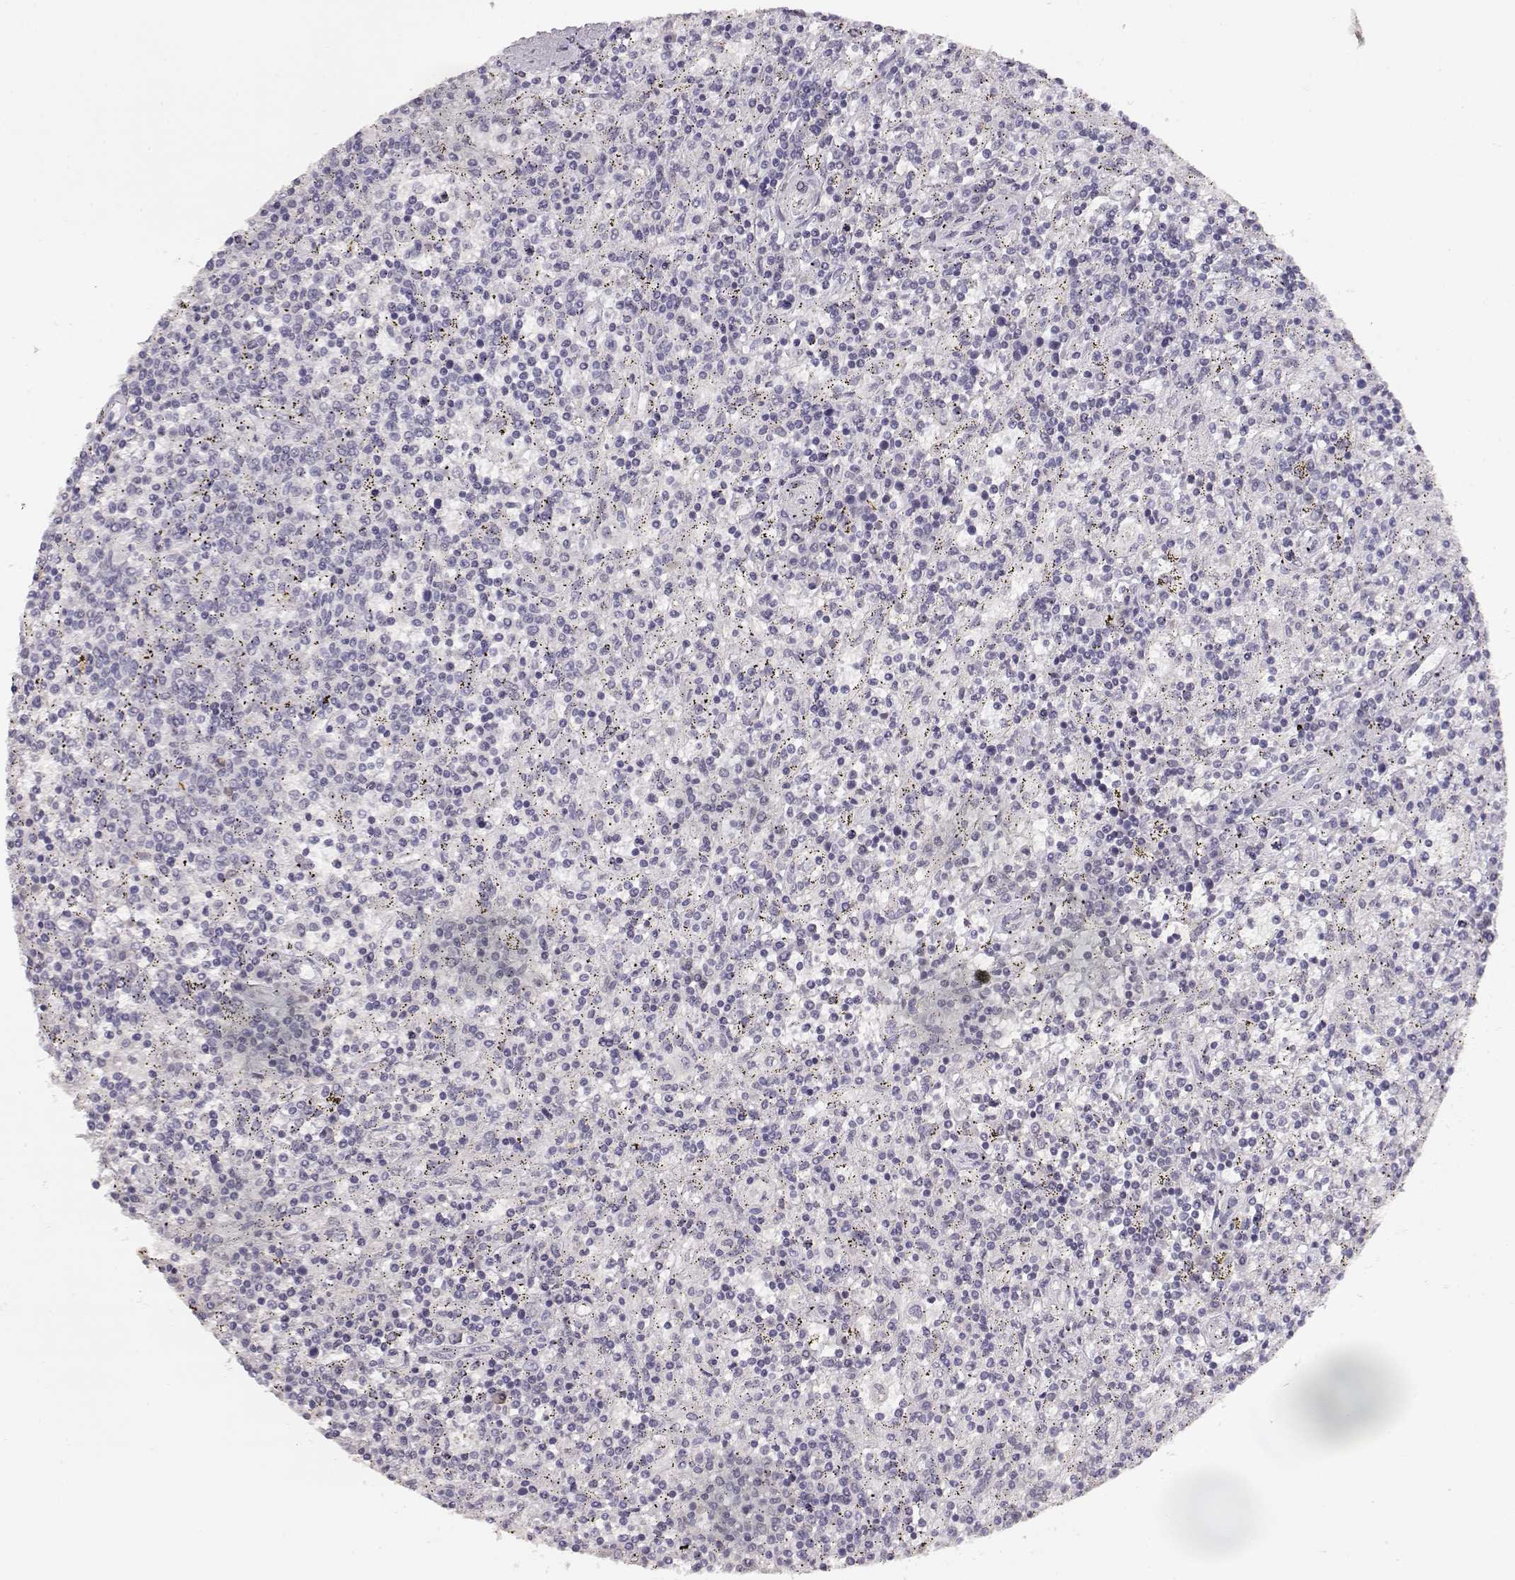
{"staining": {"intensity": "negative", "quantity": "none", "location": "none"}, "tissue": "lymphoma", "cell_type": "Tumor cells", "image_type": "cancer", "snomed": [{"axis": "morphology", "description": "Malignant lymphoma, non-Hodgkin's type, Low grade"}, {"axis": "topography", "description": "Spleen"}], "caption": "IHC micrograph of human low-grade malignant lymphoma, non-Hodgkin's type stained for a protein (brown), which shows no positivity in tumor cells.", "gene": "TPH2", "patient": {"sex": "male", "age": 62}}